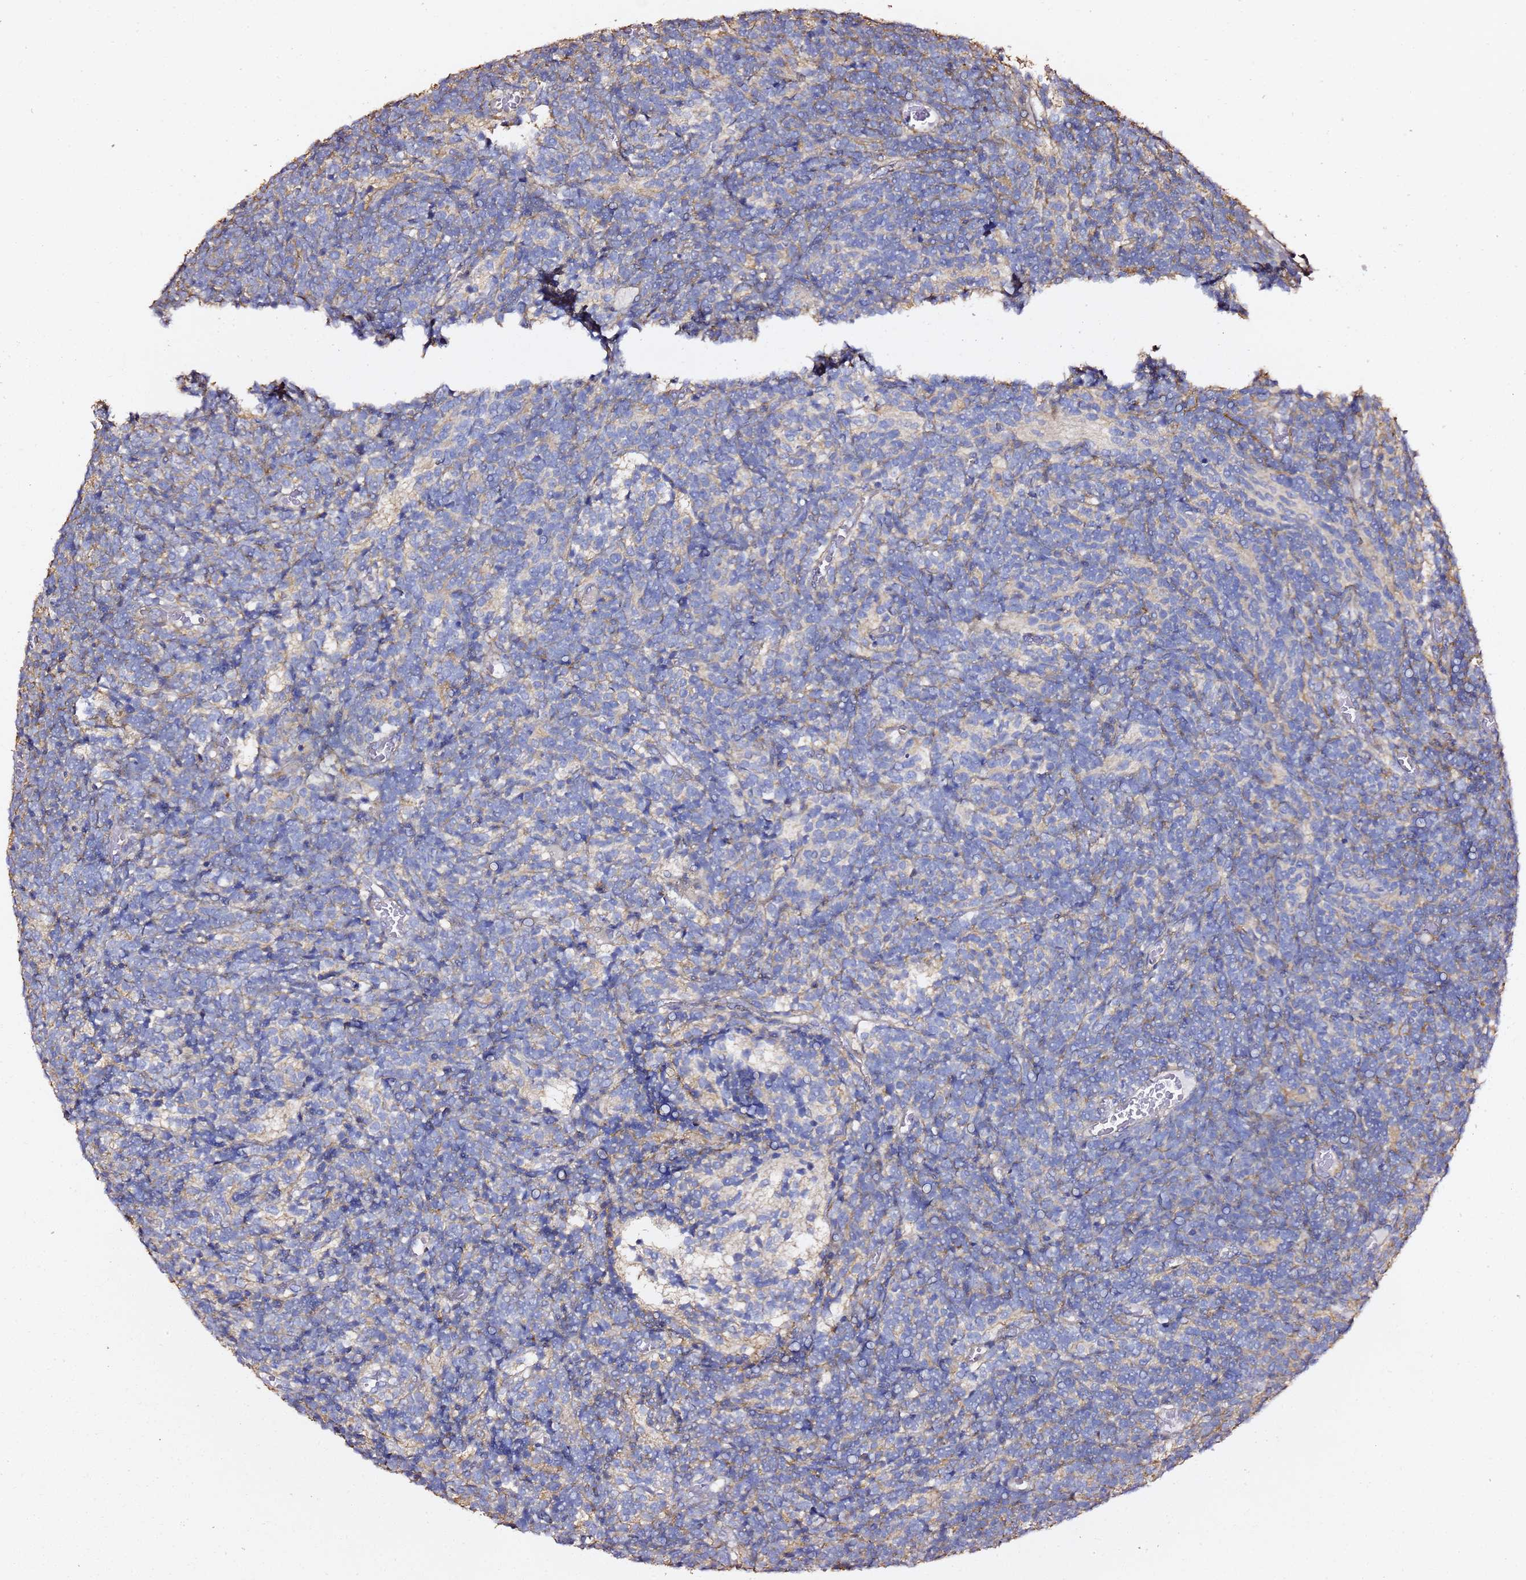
{"staining": {"intensity": "negative", "quantity": "none", "location": "none"}, "tissue": "glioma", "cell_type": "Tumor cells", "image_type": "cancer", "snomed": [{"axis": "morphology", "description": "Glioma, malignant, Low grade"}, {"axis": "topography", "description": "Brain"}], "caption": "Histopathology image shows no significant protein expression in tumor cells of glioma. (DAB (3,3'-diaminobenzidine) IHC, high magnification).", "gene": "ZFP36L2", "patient": {"sex": "female", "age": 1}}